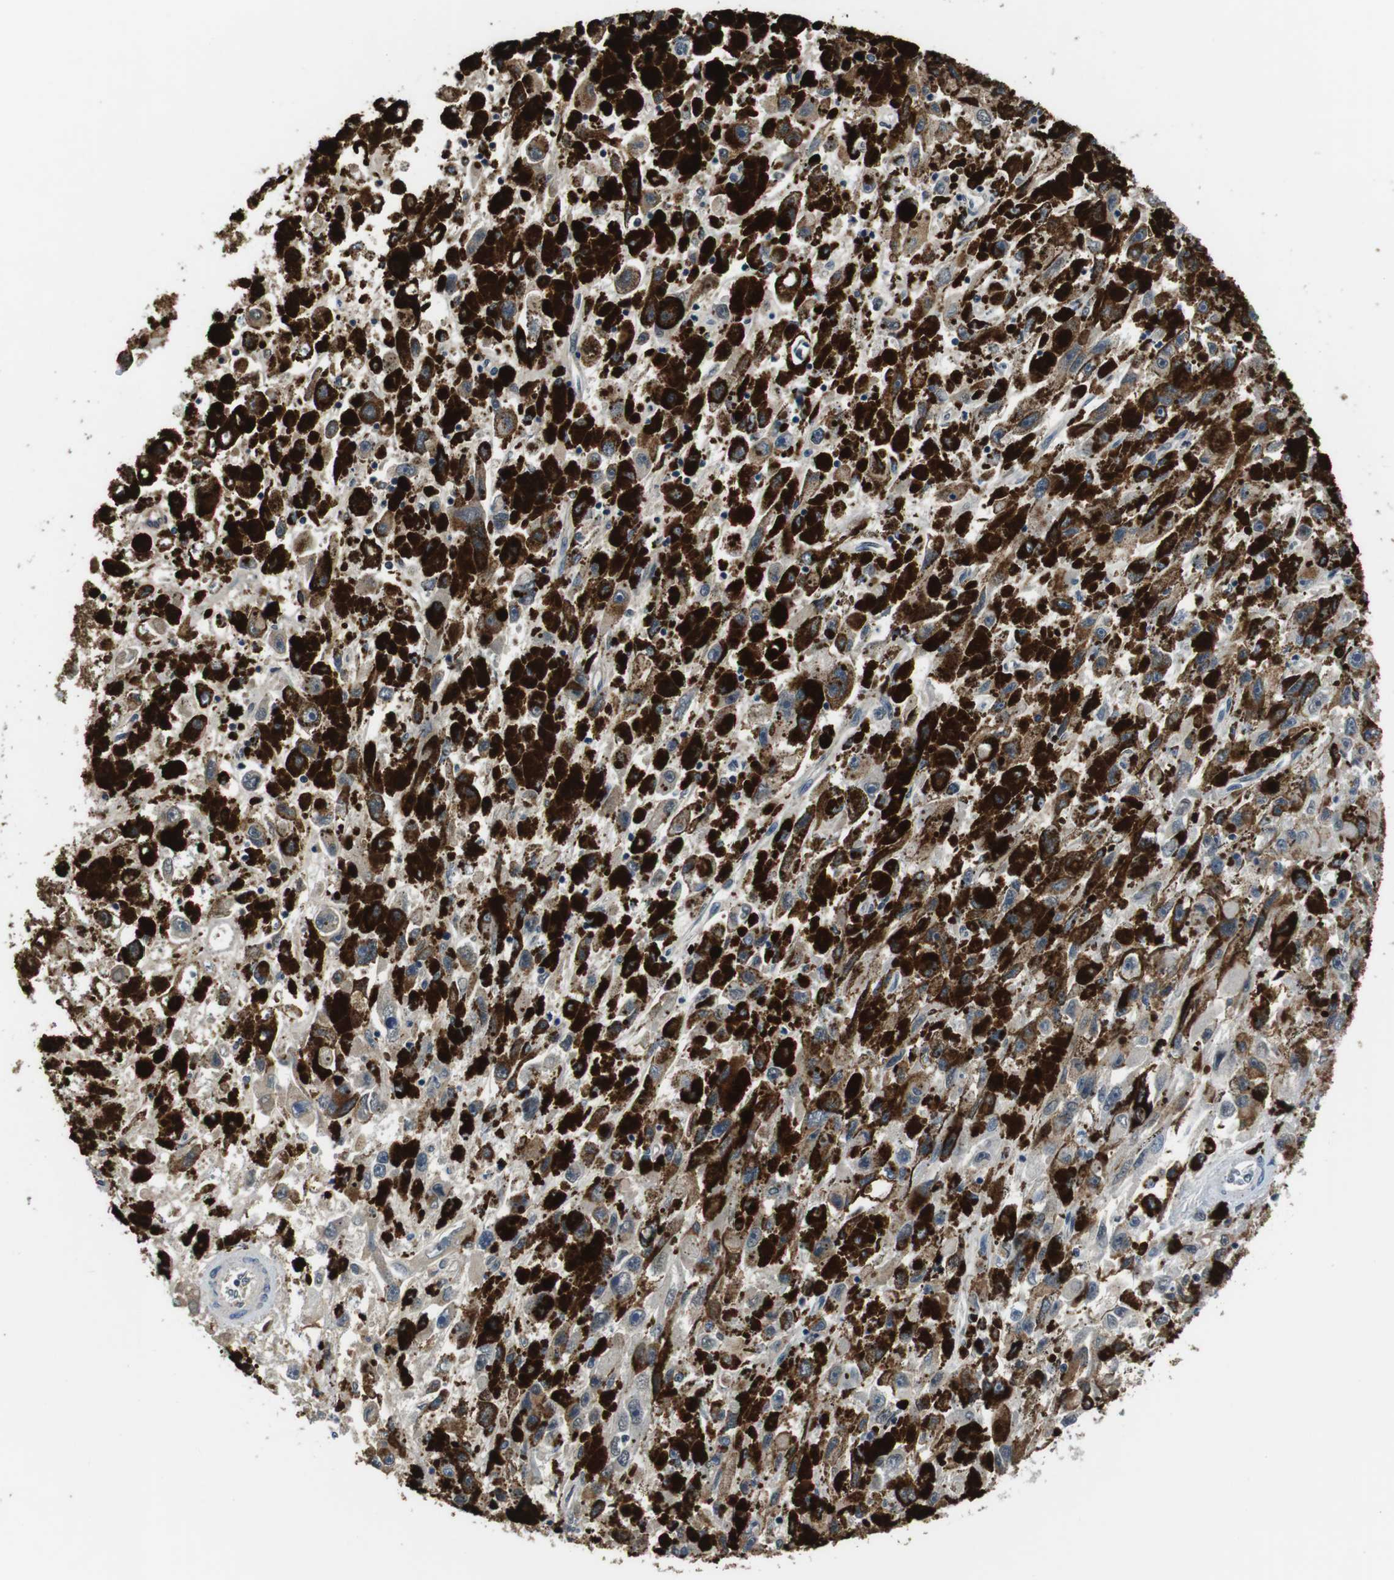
{"staining": {"intensity": "weak", "quantity": "25%-75%", "location": "cytoplasmic/membranous"}, "tissue": "melanoma", "cell_type": "Tumor cells", "image_type": "cancer", "snomed": [{"axis": "morphology", "description": "Malignant melanoma, NOS"}, {"axis": "topography", "description": "Skin"}], "caption": "Protein expression analysis of malignant melanoma shows weak cytoplasmic/membranous staining in about 25%-75% of tumor cells.", "gene": "CD163L1", "patient": {"sex": "female", "age": 104}}